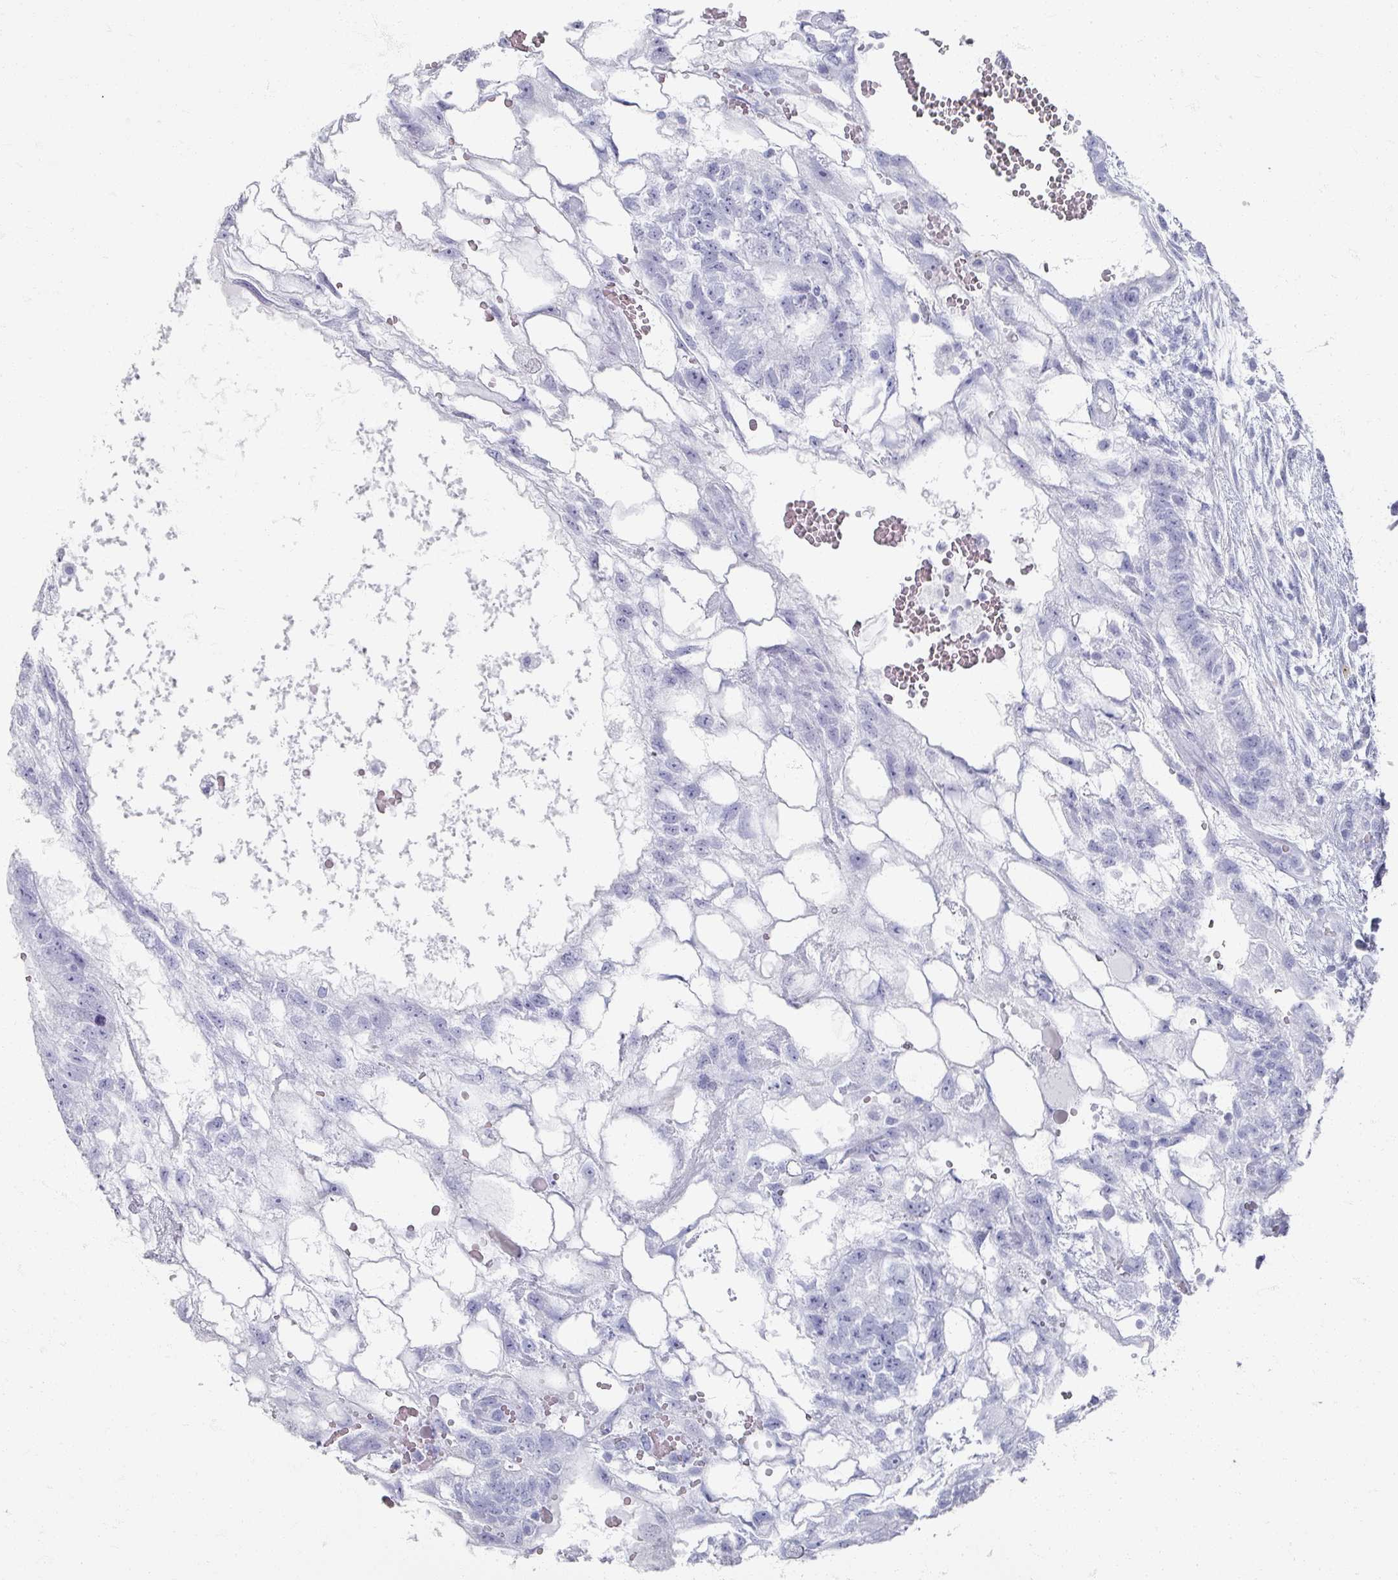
{"staining": {"intensity": "negative", "quantity": "none", "location": "none"}, "tissue": "testis cancer", "cell_type": "Tumor cells", "image_type": "cancer", "snomed": [{"axis": "morphology", "description": "Normal tissue, NOS"}, {"axis": "morphology", "description": "Carcinoma, Embryonal, NOS"}, {"axis": "topography", "description": "Testis"}], "caption": "This is a image of immunohistochemistry staining of testis cancer, which shows no expression in tumor cells. Brightfield microscopy of immunohistochemistry stained with DAB (3,3'-diaminobenzidine) (brown) and hematoxylin (blue), captured at high magnification.", "gene": "OMG", "patient": {"sex": "male", "age": 32}}